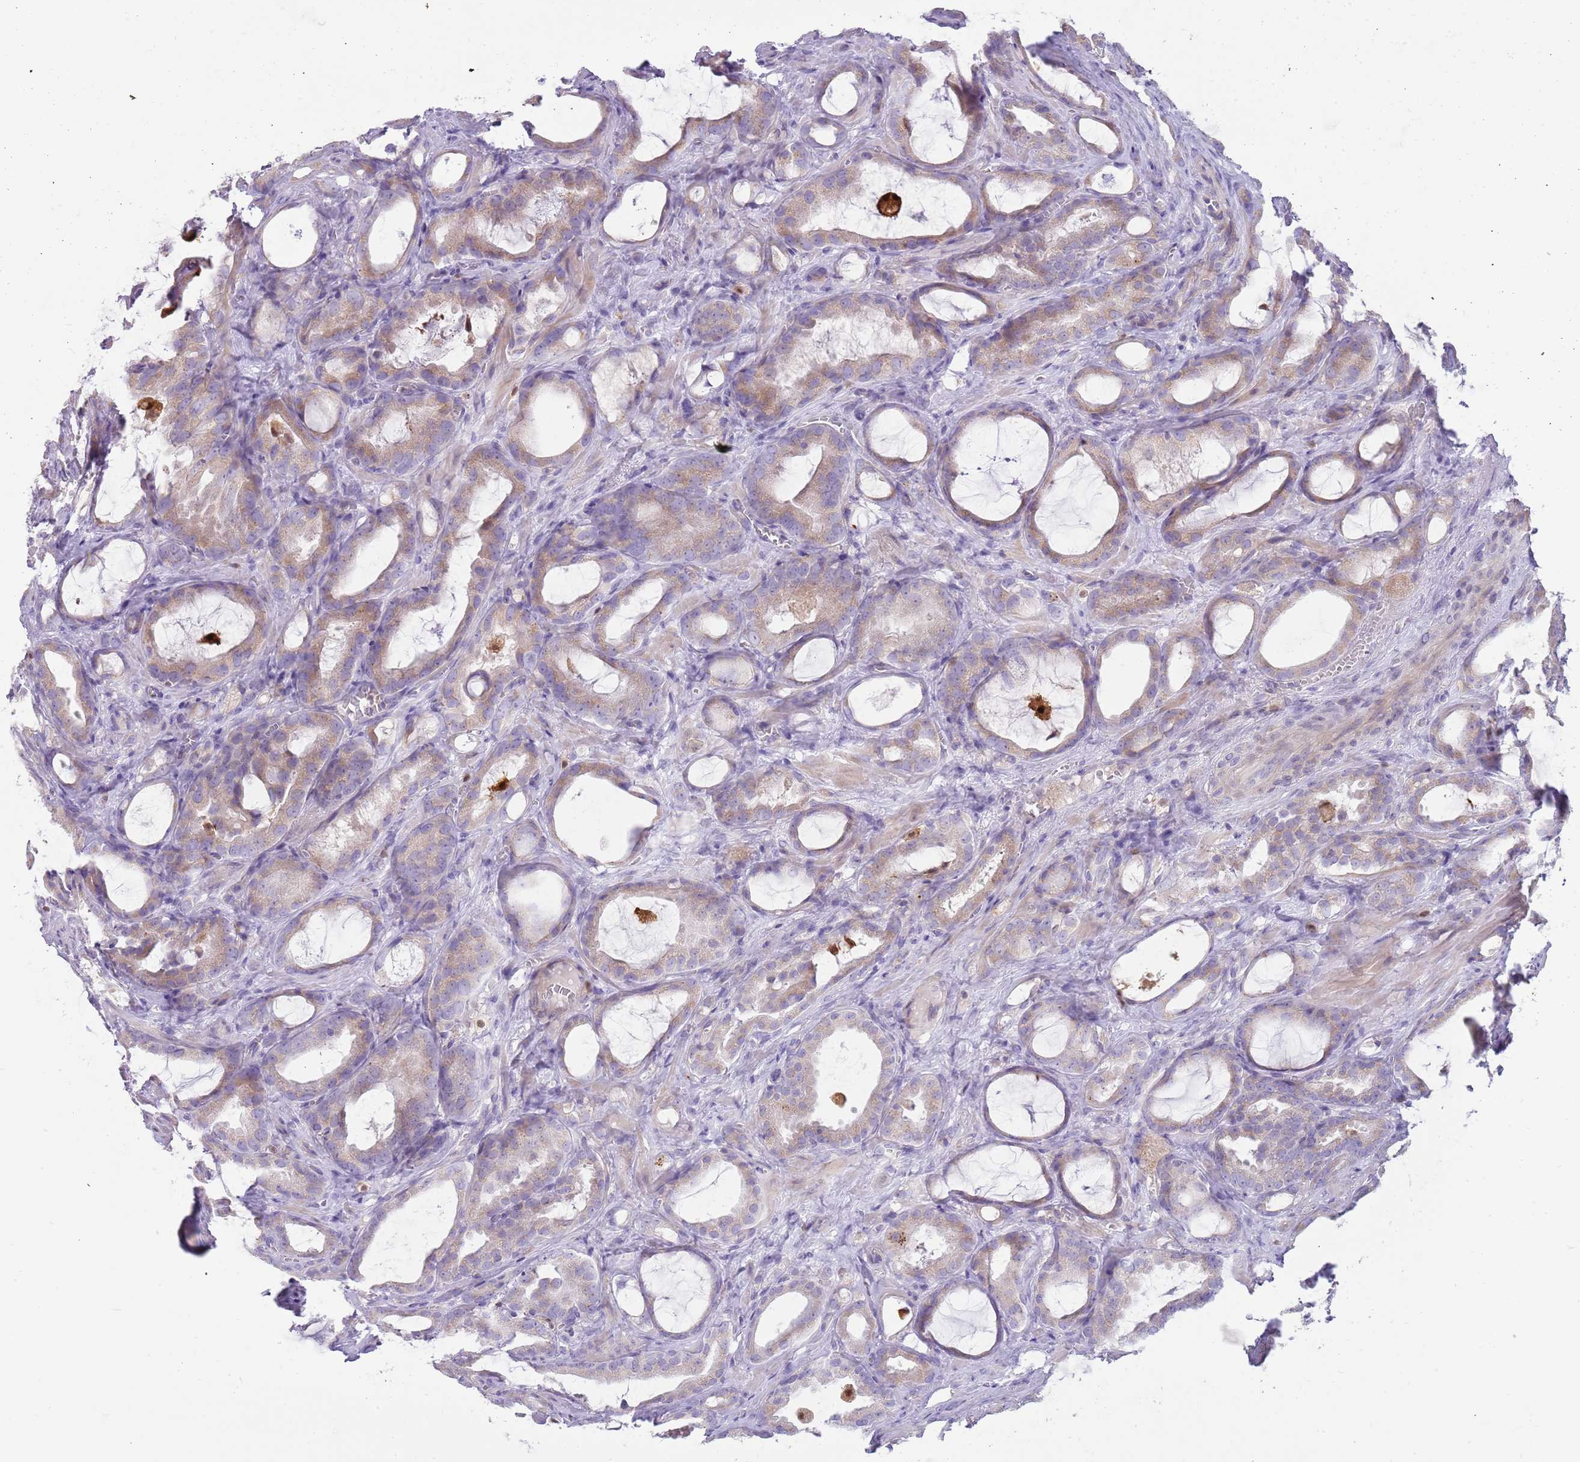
{"staining": {"intensity": "moderate", "quantity": ">75%", "location": "cytoplasmic/membranous"}, "tissue": "prostate cancer", "cell_type": "Tumor cells", "image_type": "cancer", "snomed": [{"axis": "morphology", "description": "Adenocarcinoma, High grade"}, {"axis": "topography", "description": "Prostate"}], "caption": "Immunohistochemical staining of prostate cancer demonstrates moderate cytoplasmic/membranous protein staining in about >75% of tumor cells.", "gene": "DIPK1C", "patient": {"sex": "male", "age": 72}}